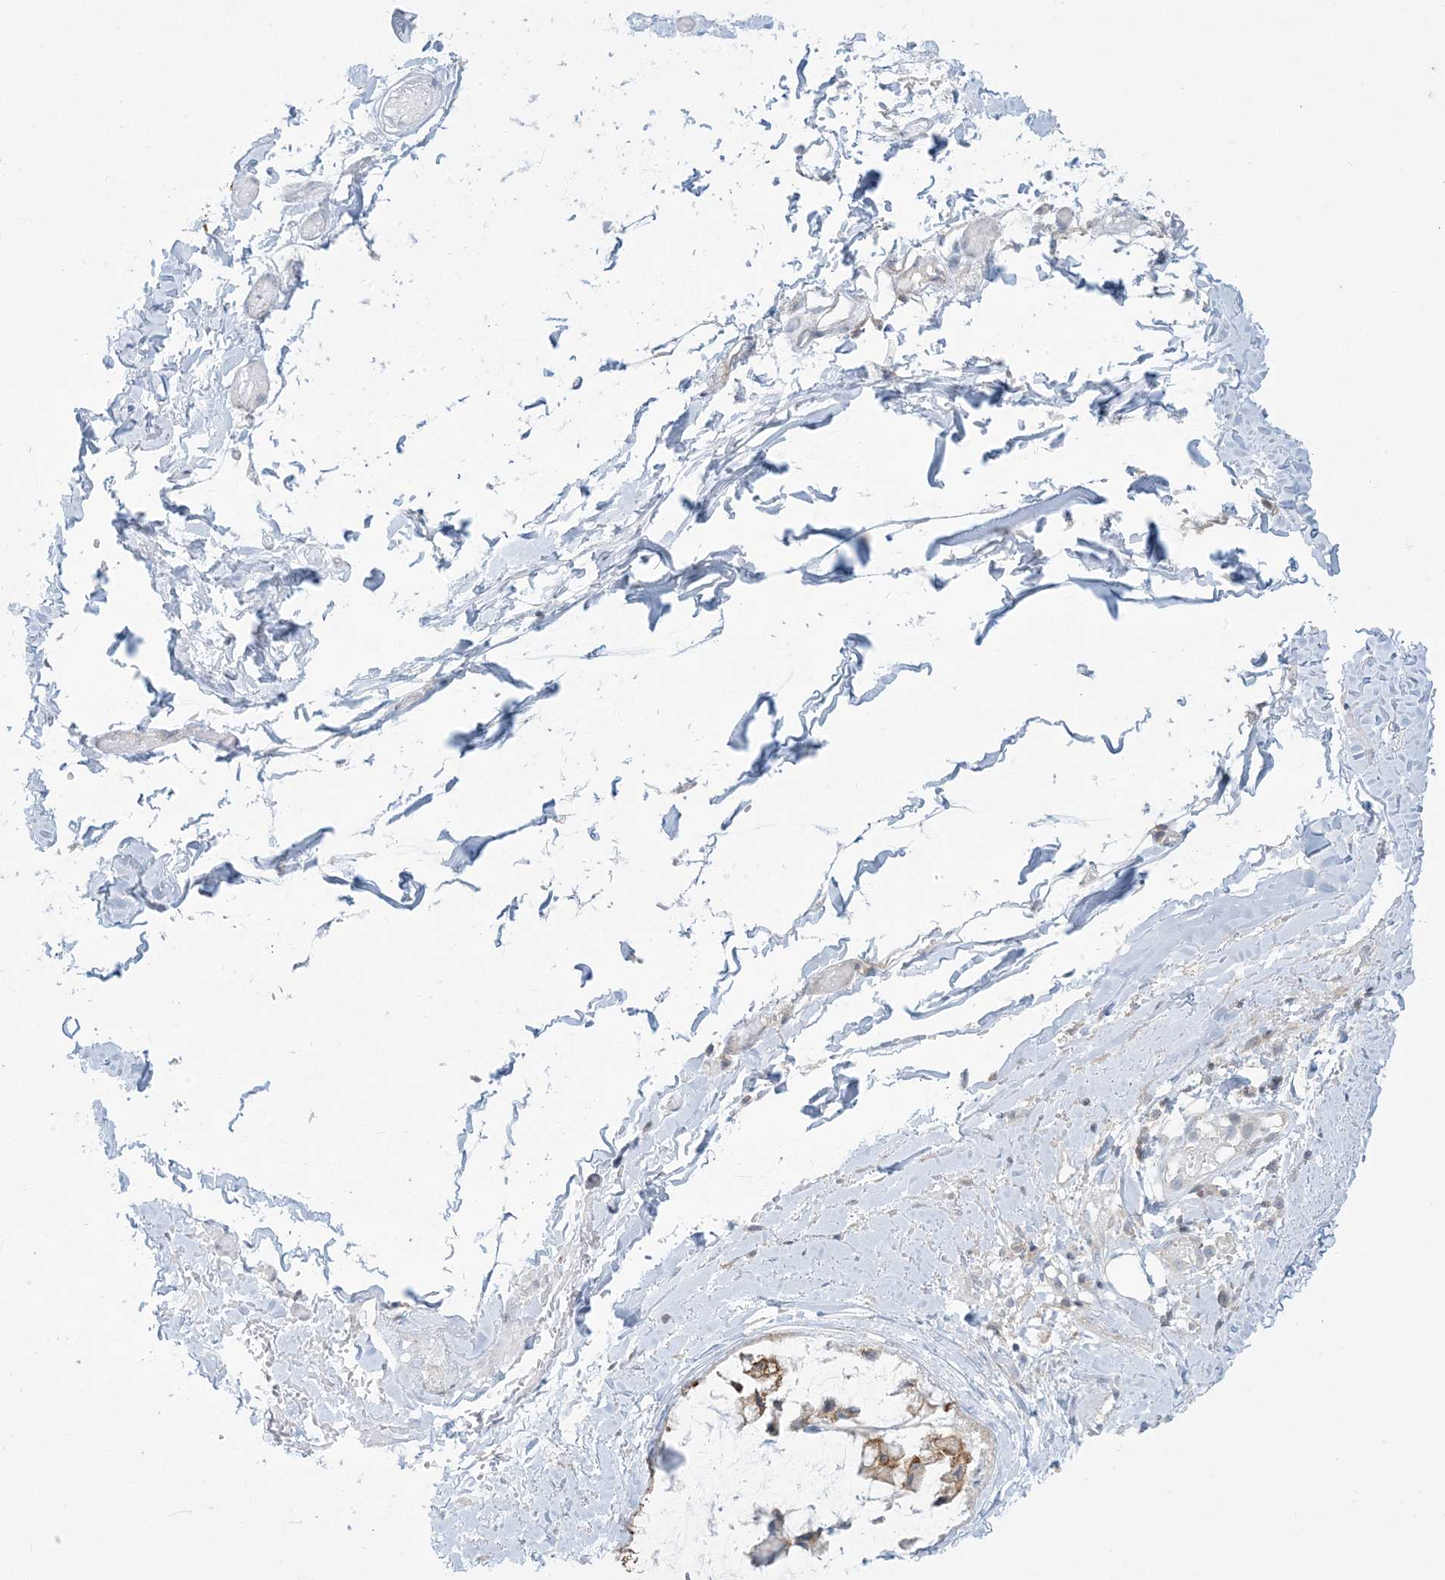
{"staining": {"intensity": "weak", "quantity": ">75%", "location": "cytoplasmic/membranous"}, "tissue": "ovarian cancer", "cell_type": "Tumor cells", "image_type": "cancer", "snomed": [{"axis": "morphology", "description": "Cystadenocarcinoma, mucinous, NOS"}, {"axis": "topography", "description": "Ovary"}], "caption": "Immunohistochemistry (DAB) staining of human ovarian cancer (mucinous cystadenocarcinoma) exhibits weak cytoplasmic/membranous protein expression in approximately >75% of tumor cells.", "gene": "SLAMF9", "patient": {"sex": "female", "age": 39}}